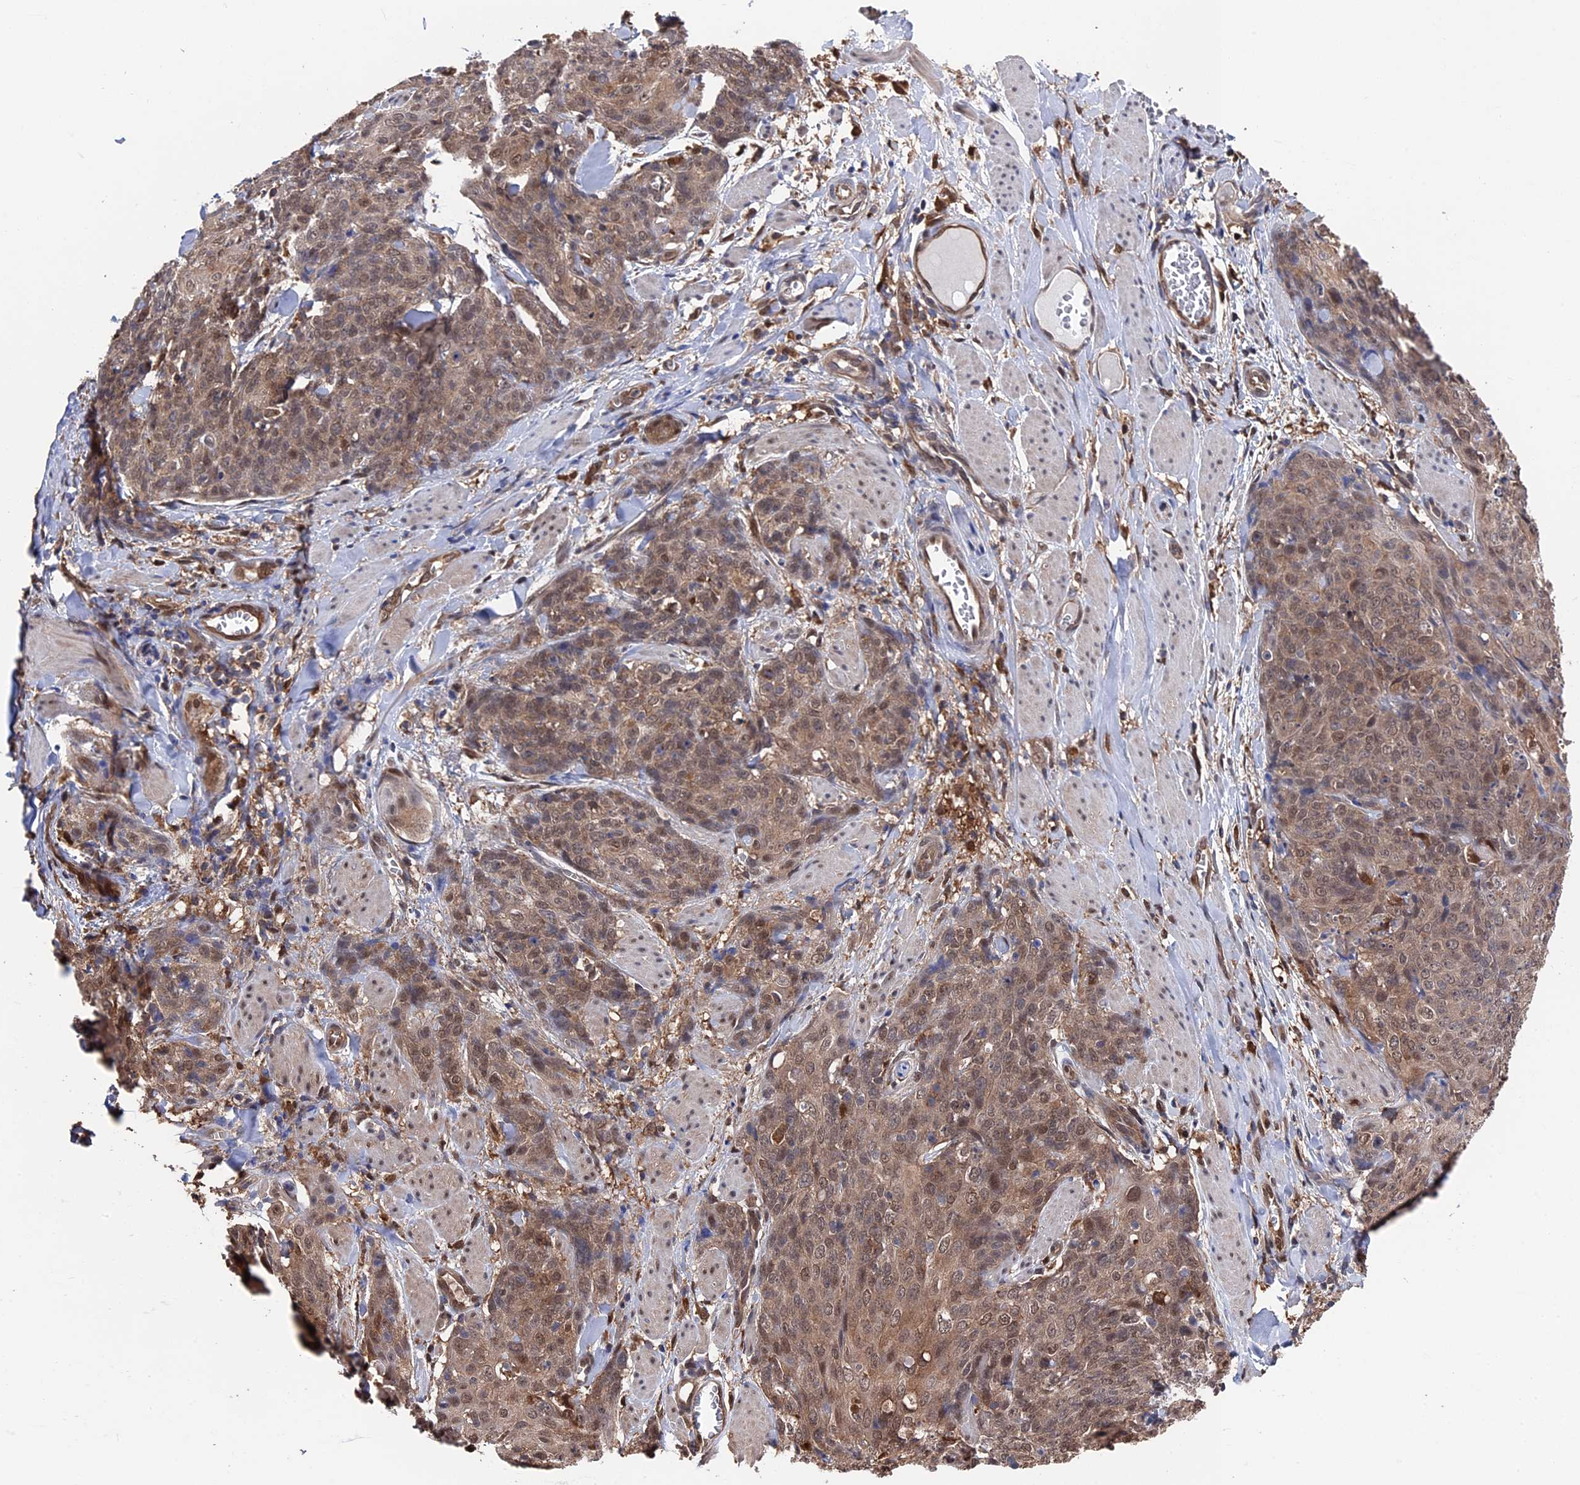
{"staining": {"intensity": "moderate", "quantity": ">75%", "location": "cytoplasmic/membranous,nuclear"}, "tissue": "skin cancer", "cell_type": "Tumor cells", "image_type": "cancer", "snomed": [{"axis": "morphology", "description": "Squamous cell carcinoma, NOS"}, {"axis": "topography", "description": "Skin"}, {"axis": "topography", "description": "Vulva"}], "caption": "Human squamous cell carcinoma (skin) stained with a brown dye shows moderate cytoplasmic/membranous and nuclear positive positivity in approximately >75% of tumor cells.", "gene": "RNH1", "patient": {"sex": "female", "age": 85}}